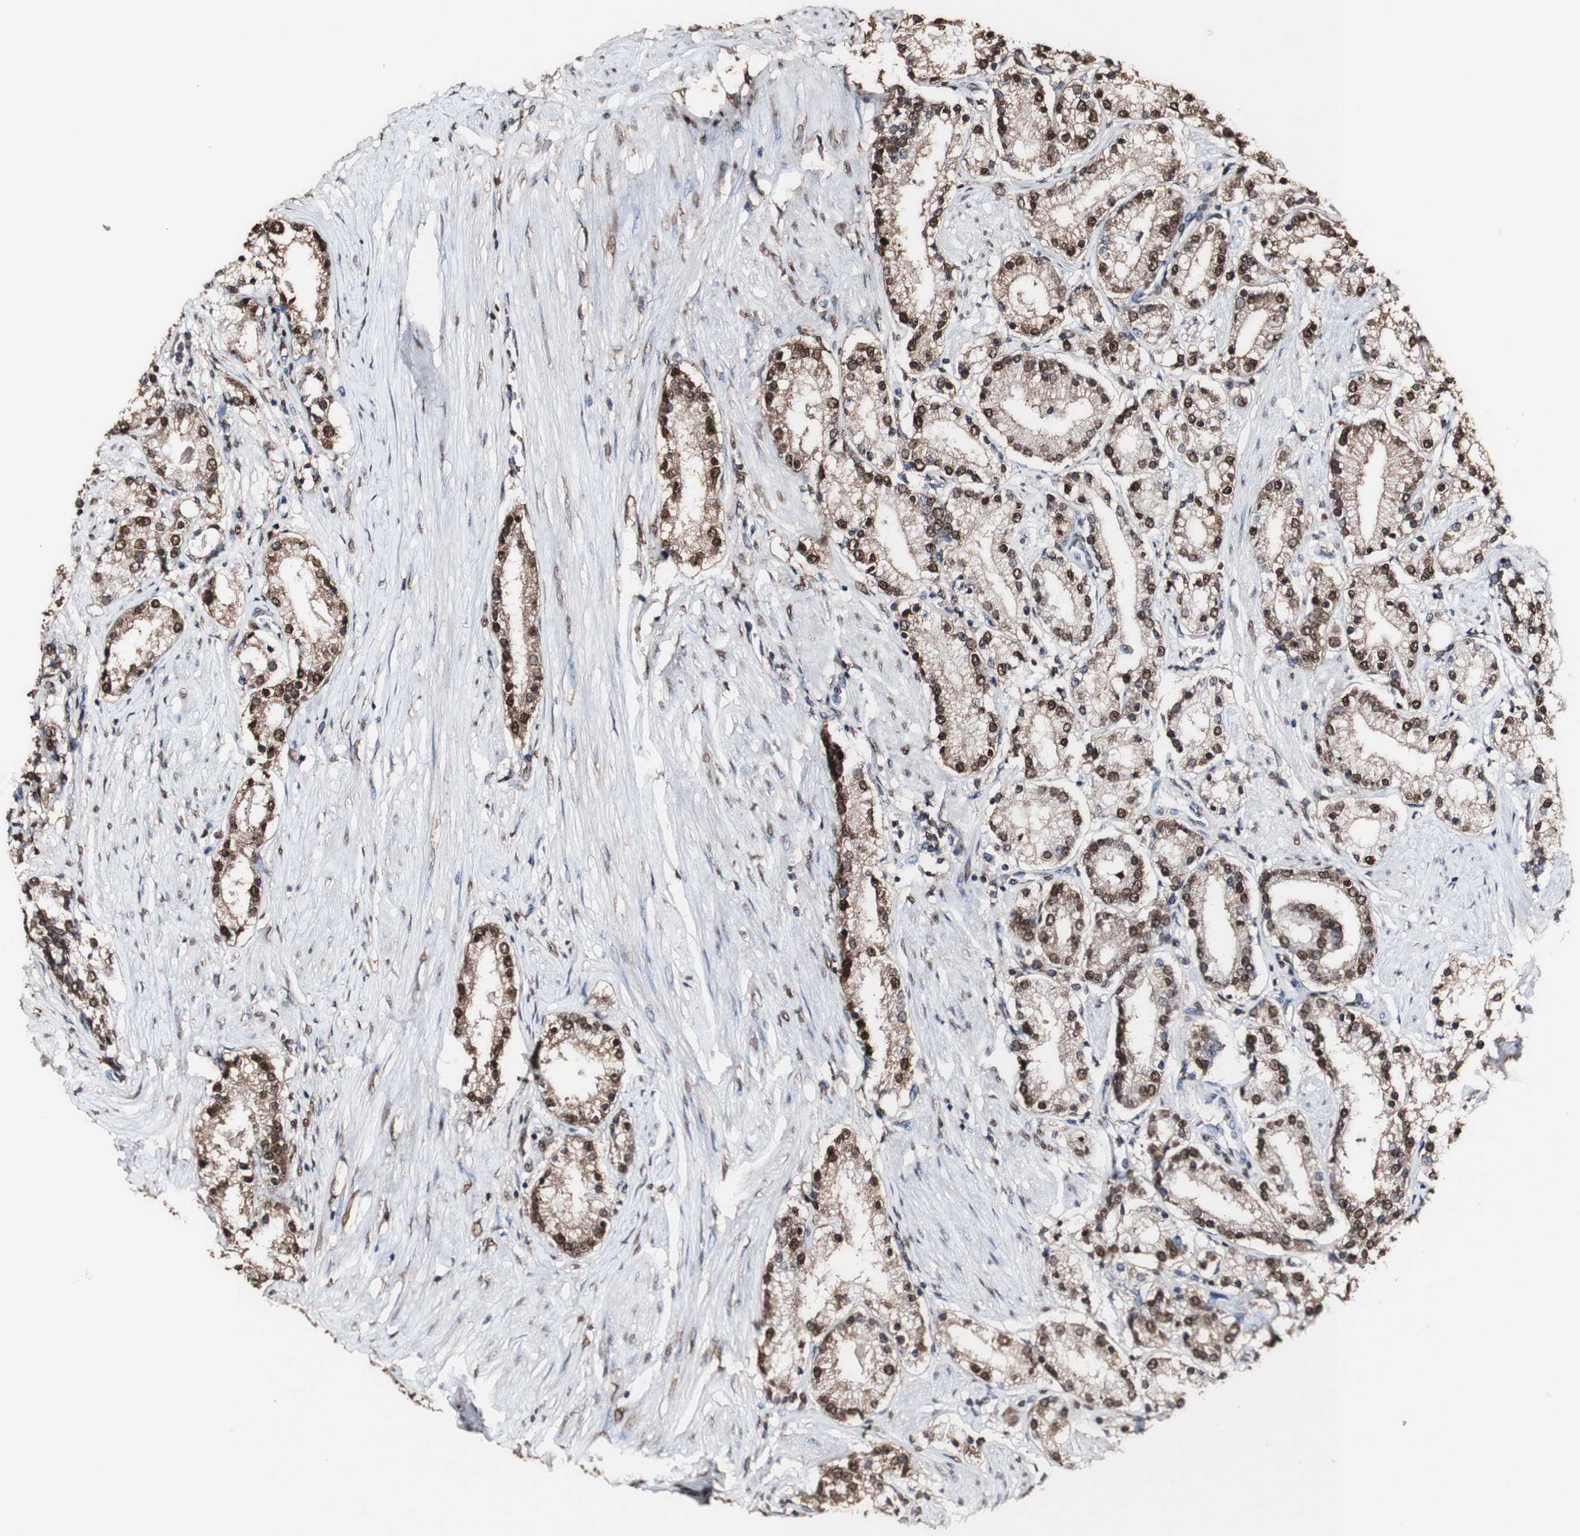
{"staining": {"intensity": "strong", "quantity": ">75%", "location": "cytoplasmic/membranous,nuclear"}, "tissue": "prostate cancer", "cell_type": "Tumor cells", "image_type": "cancer", "snomed": [{"axis": "morphology", "description": "Adenocarcinoma, Low grade"}, {"axis": "topography", "description": "Prostate"}], "caption": "Immunohistochemistry of prostate cancer demonstrates high levels of strong cytoplasmic/membranous and nuclear staining in about >75% of tumor cells. The staining is performed using DAB (3,3'-diaminobenzidine) brown chromogen to label protein expression. The nuclei are counter-stained blue using hematoxylin.", "gene": "PIDD1", "patient": {"sex": "male", "age": 63}}